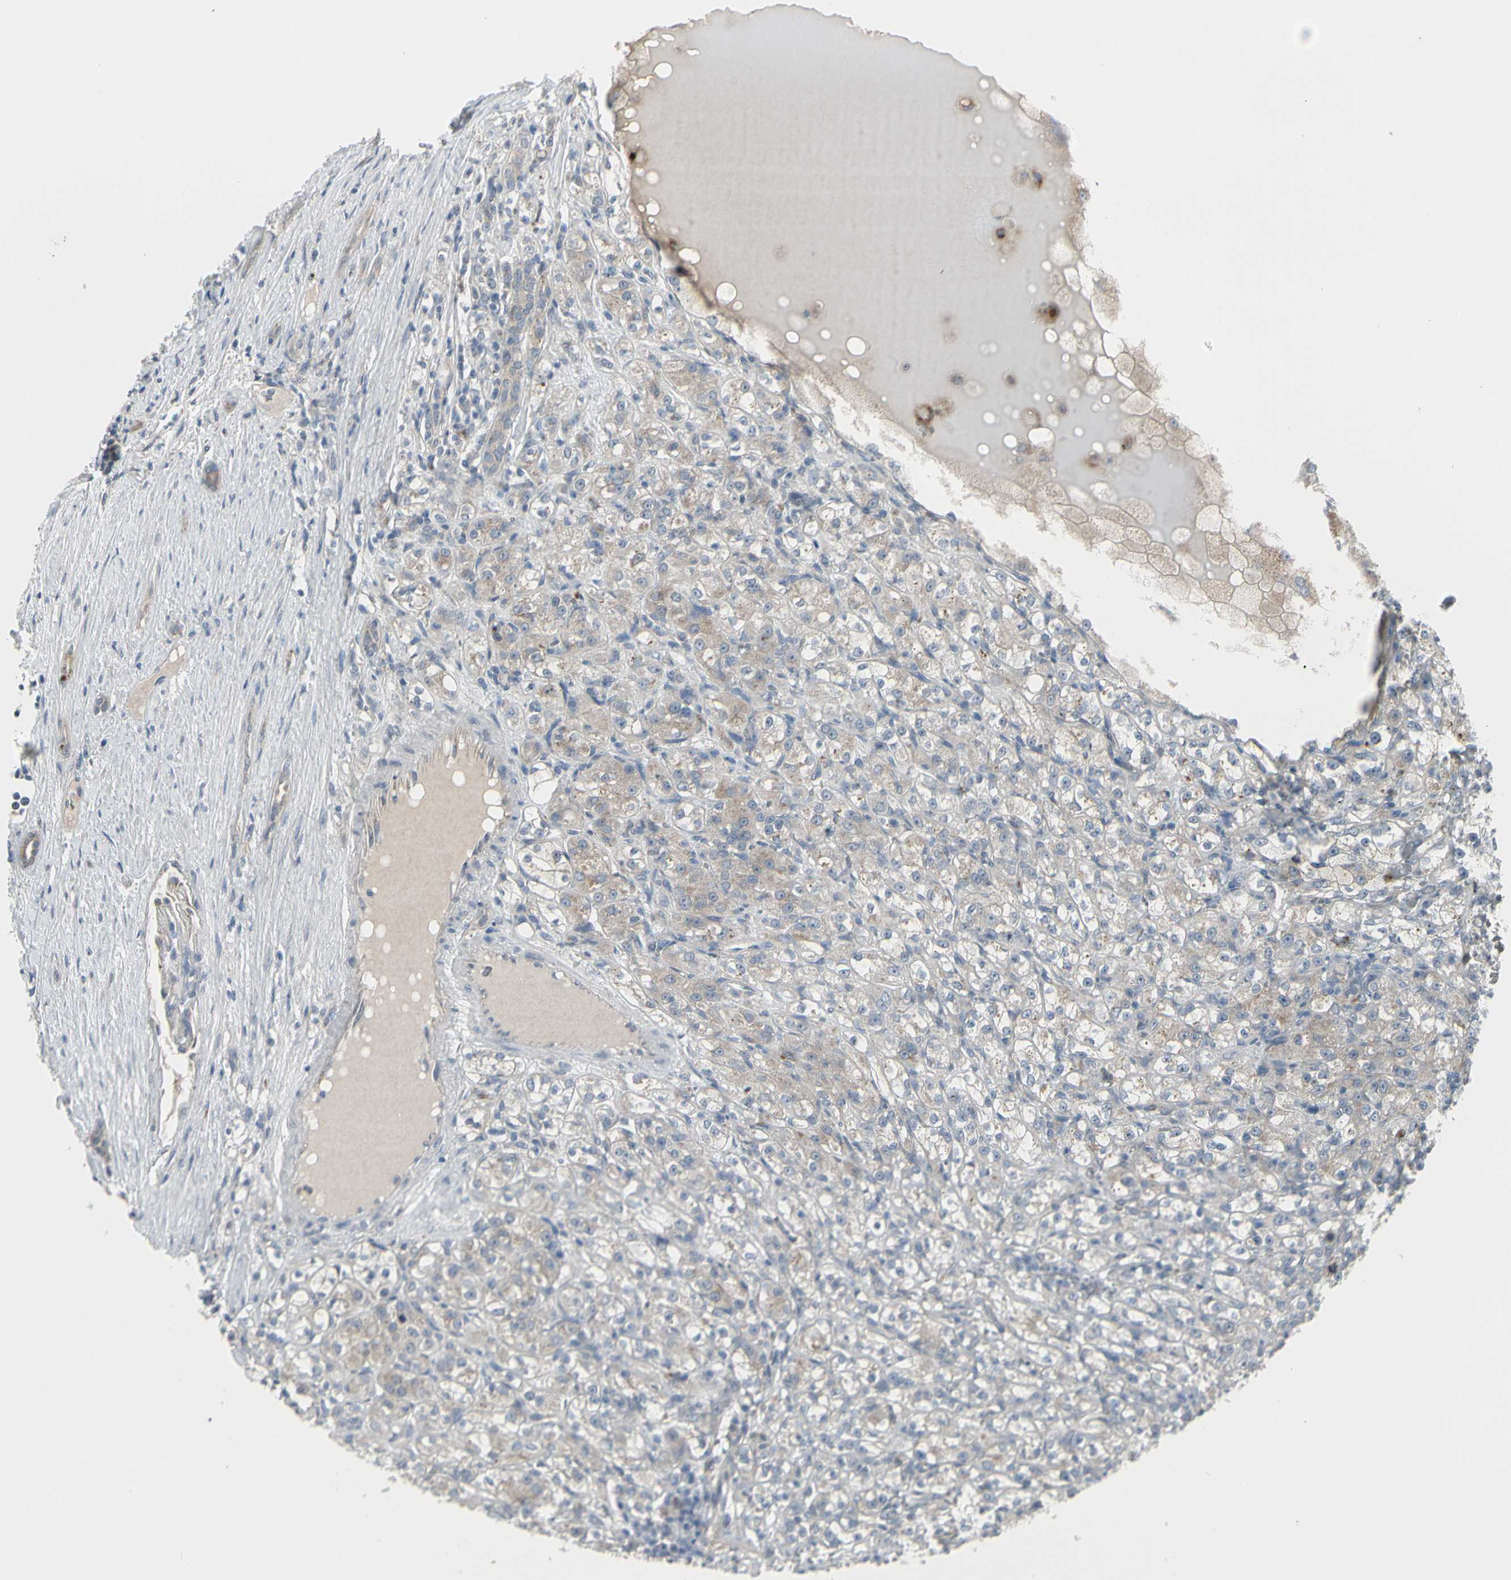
{"staining": {"intensity": "weak", "quantity": "25%-75%", "location": "cytoplasmic/membranous"}, "tissue": "renal cancer", "cell_type": "Tumor cells", "image_type": "cancer", "snomed": [{"axis": "morphology", "description": "Normal tissue, NOS"}, {"axis": "morphology", "description": "Adenocarcinoma, NOS"}, {"axis": "topography", "description": "Kidney"}], "caption": "Renal cancer tissue shows weak cytoplasmic/membranous expression in about 25%-75% of tumor cells", "gene": "GRN", "patient": {"sex": "male", "age": 61}}